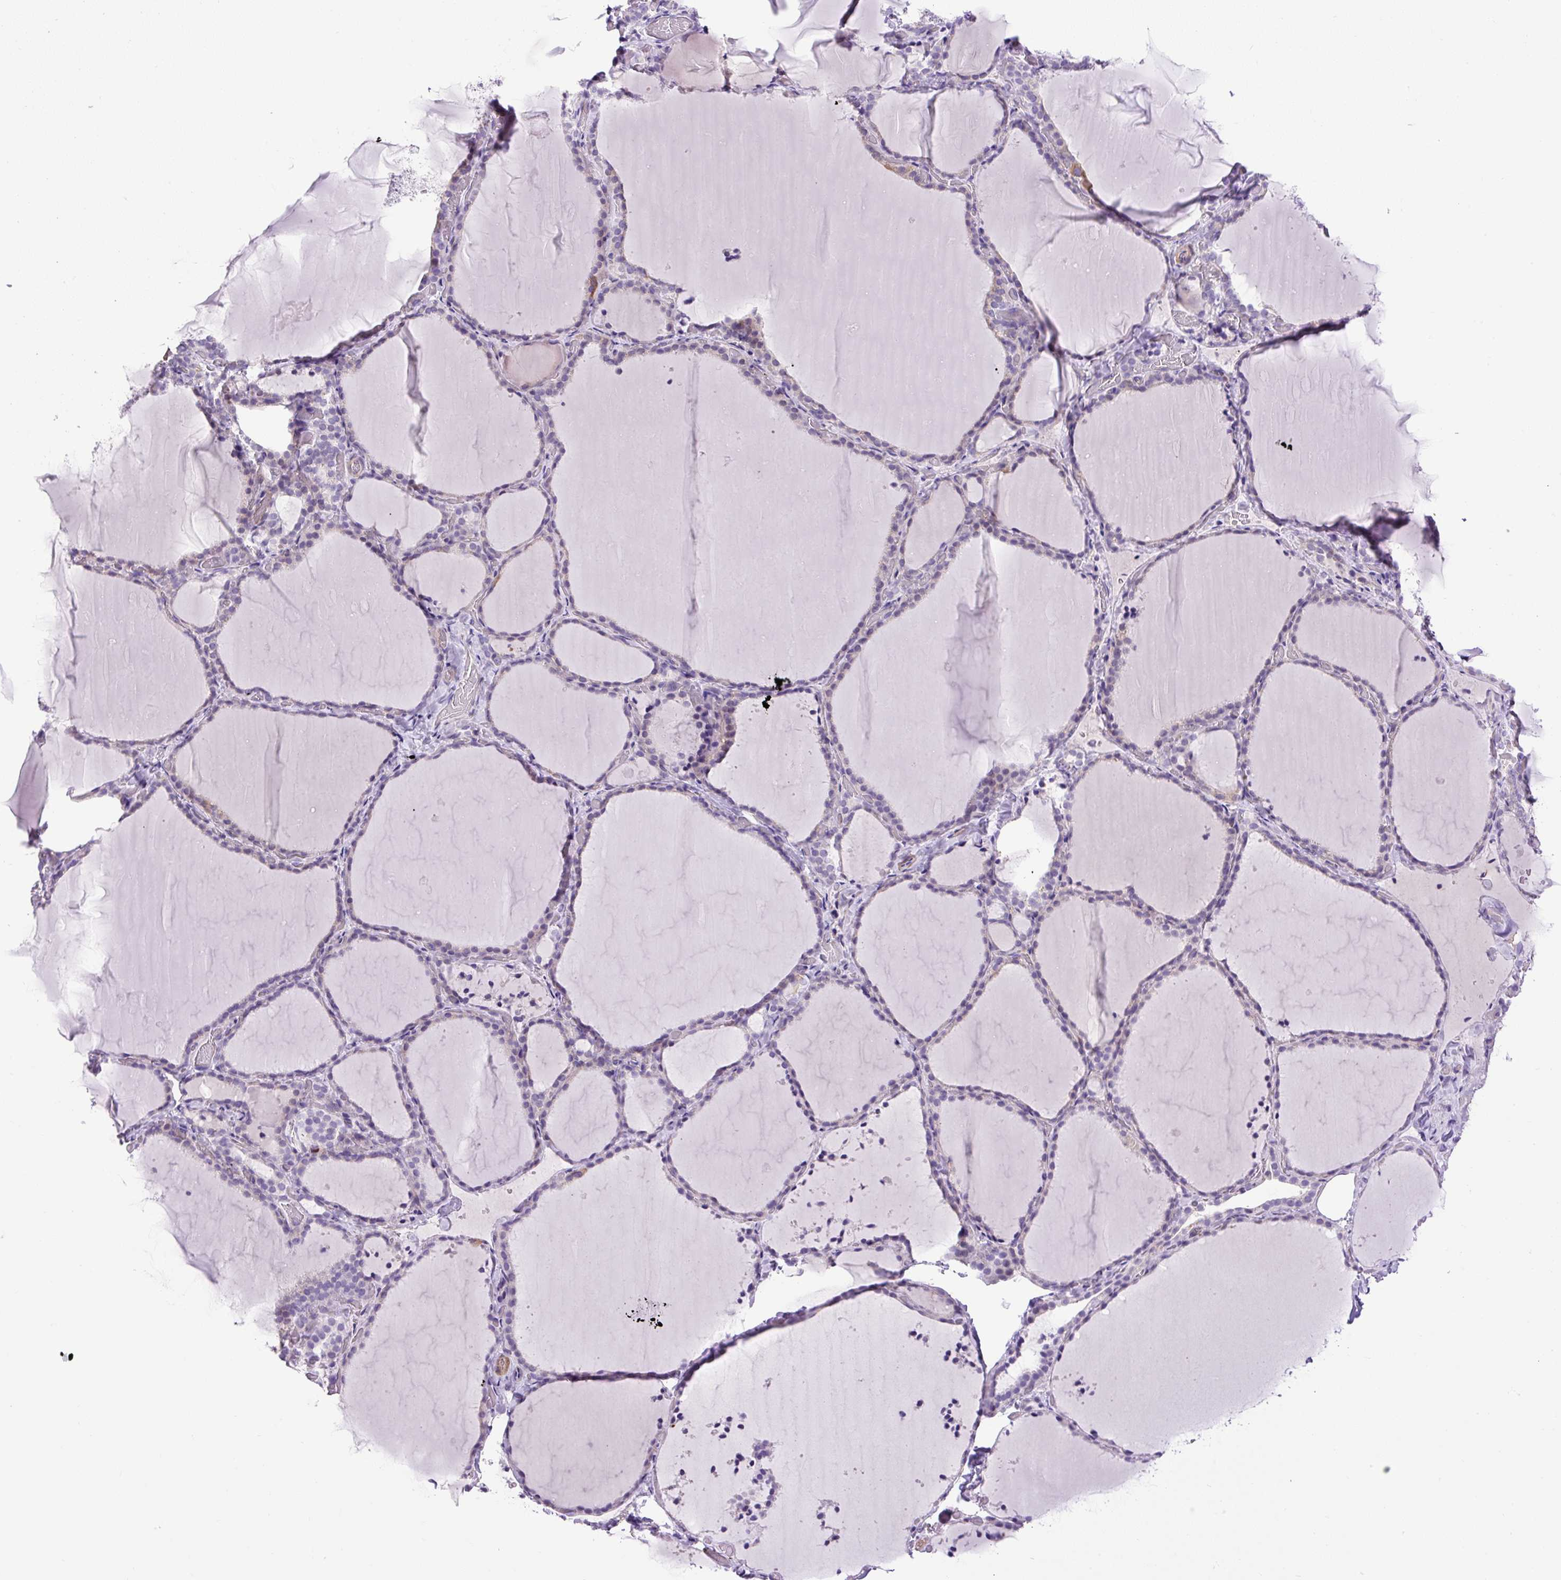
{"staining": {"intensity": "negative", "quantity": "none", "location": "none"}, "tissue": "thyroid gland", "cell_type": "Glandular cells", "image_type": "normal", "snomed": [{"axis": "morphology", "description": "Normal tissue, NOS"}, {"axis": "topography", "description": "Thyroid gland"}], "caption": "Immunohistochemistry of normal human thyroid gland demonstrates no positivity in glandular cells. (DAB immunohistochemistry, high magnification).", "gene": "VWA7", "patient": {"sex": "female", "age": 22}}